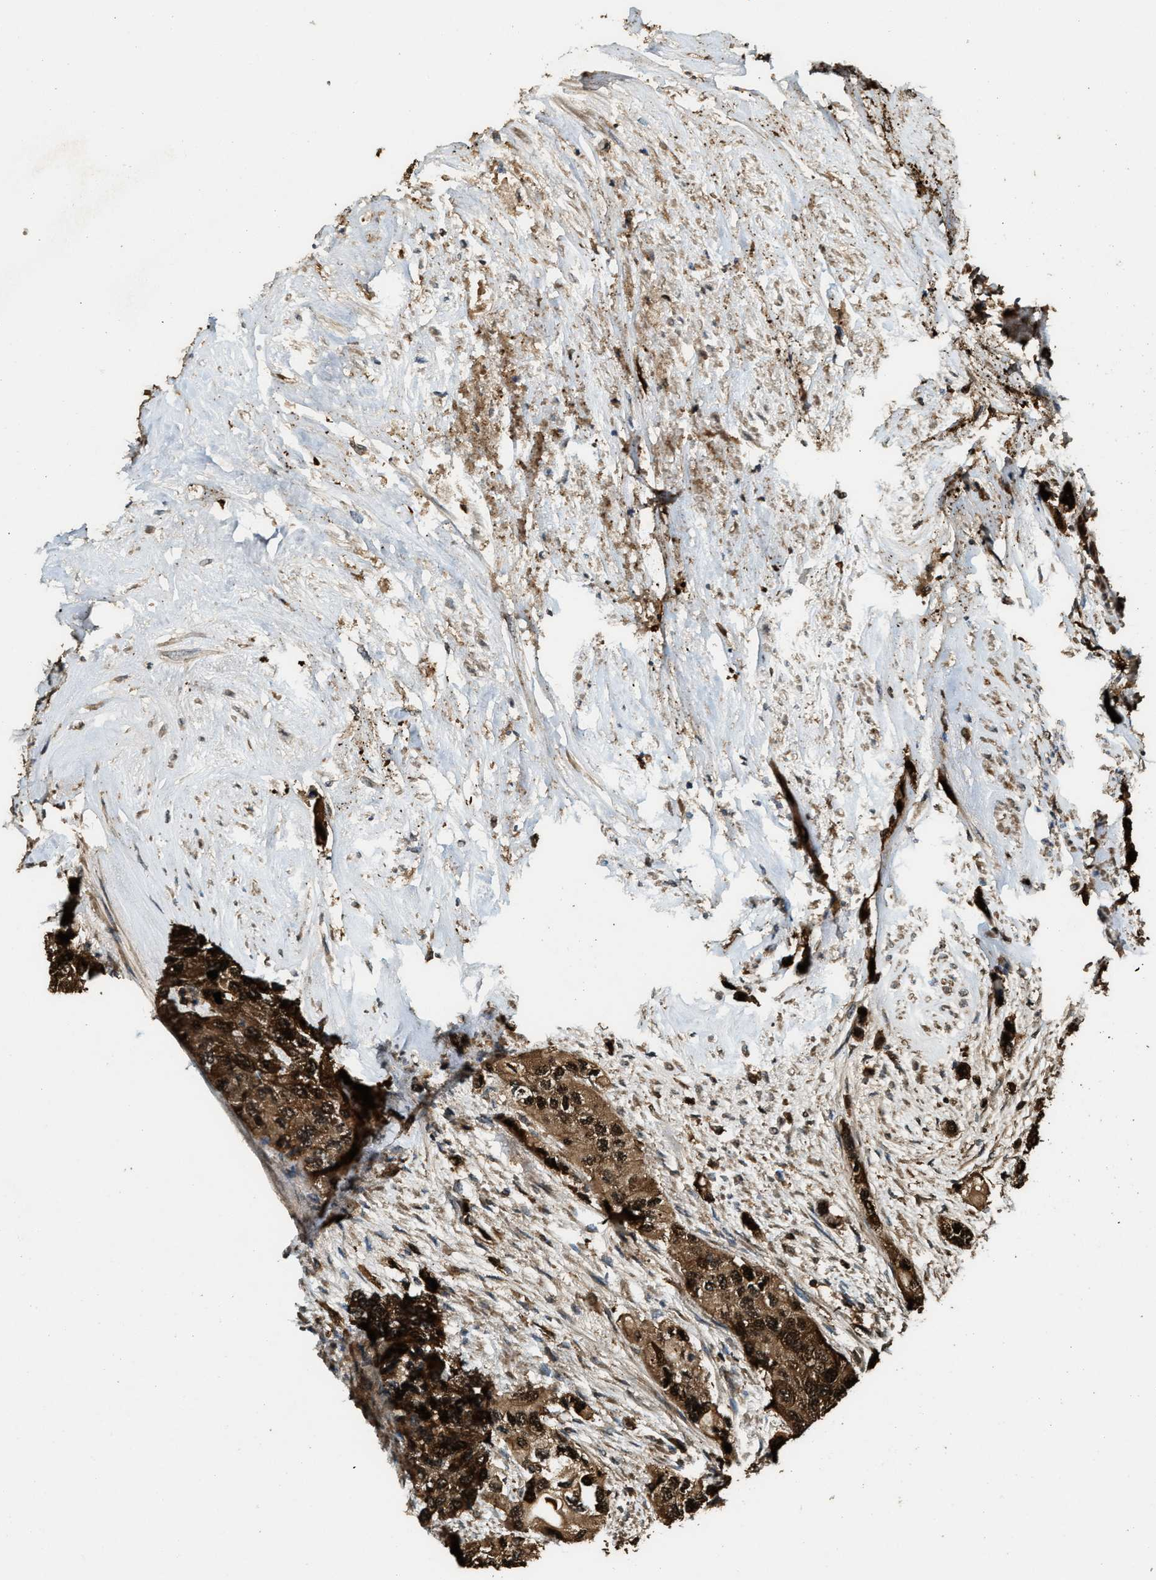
{"staining": {"intensity": "strong", "quantity": ">75%", "location": "cytoplasmic/membranous"}, "tissue": "urothelial cancer", "cell_type": "Tumor cells", "image_type": "cancer", "snomed": [{"axis": "morphology", "description": "Urothelial carcinoma, High grade"}, {"axis": "topography", "description": "Urinary bladder"}], "caption": "IHC photomicrograph of high-grade urothelial carcinoma stained for a protein (brown), which reveals high levels of strong cytoplasmic/membranous expression in about >75% of tumor cells.", "gene": "SERPINB5", "patient": {"sex": "female", "age": 56}}